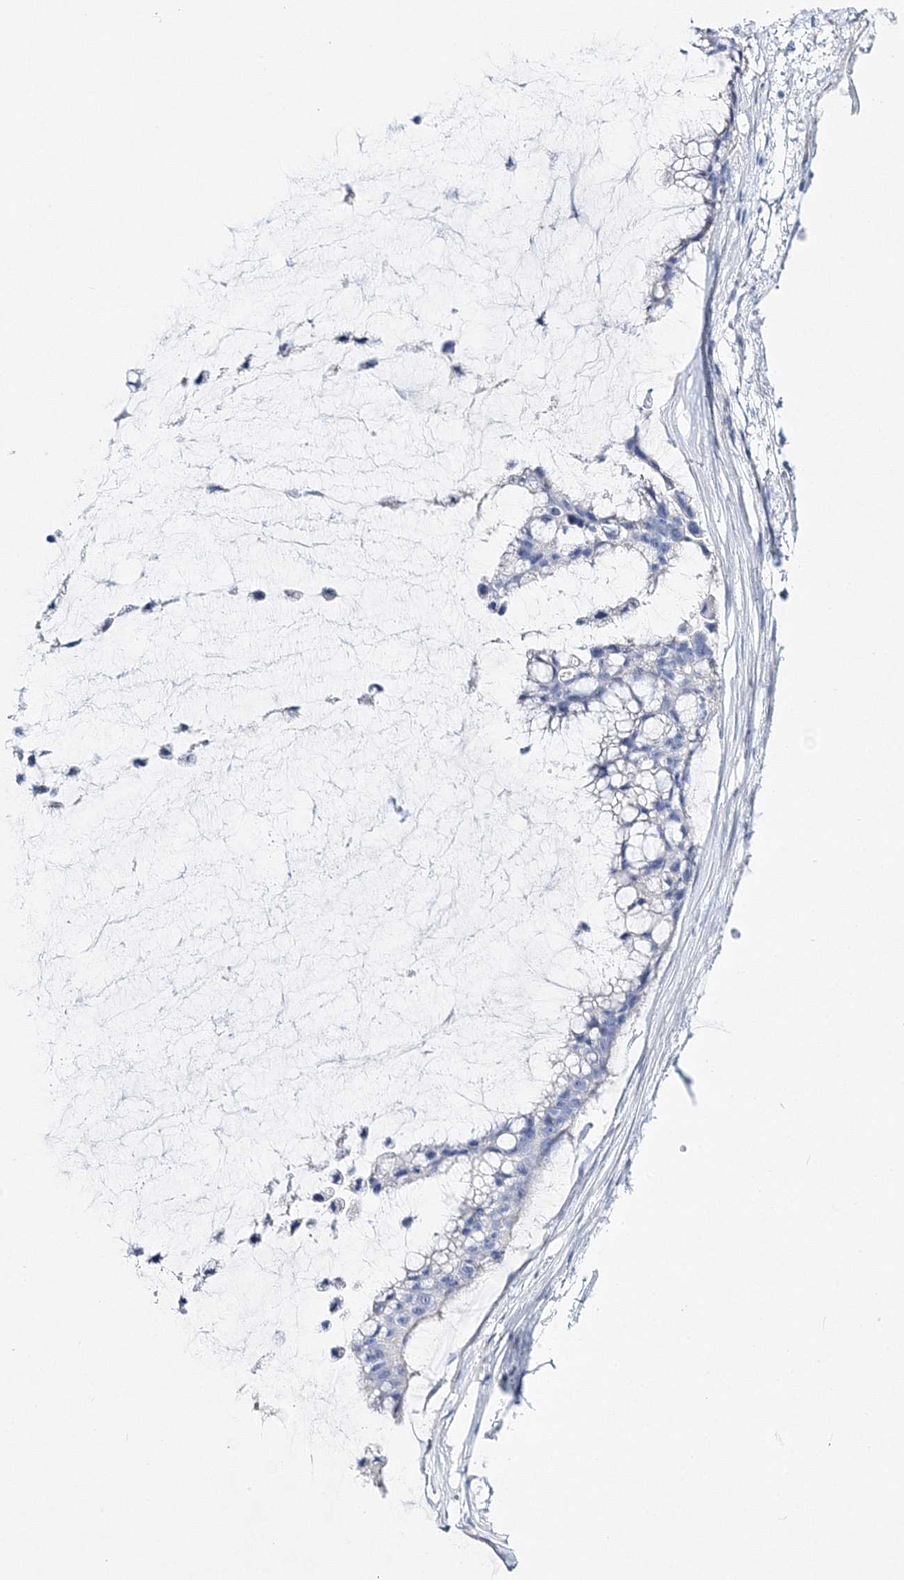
{"staining": {"intensity": "negative", "quantity": "none", "location": "none"}, "tissue": "ovarian cancer", "cell_type": "Tumor cells", "image_type": "cancer", "snomed": [{"axis": "morphology", "description": "Cystadenocarcinoma, mucinous, NOS"}, {"axis": "topography", "description": "Ovary"}], "caption": "Mucinous cystadenocarcinoma (ovarian) was stained to show a protein in brown. There is no significant positivity in tumor cells.", "gene": "MYOZ2", "patient": {"sex": "female", "age": 39}}